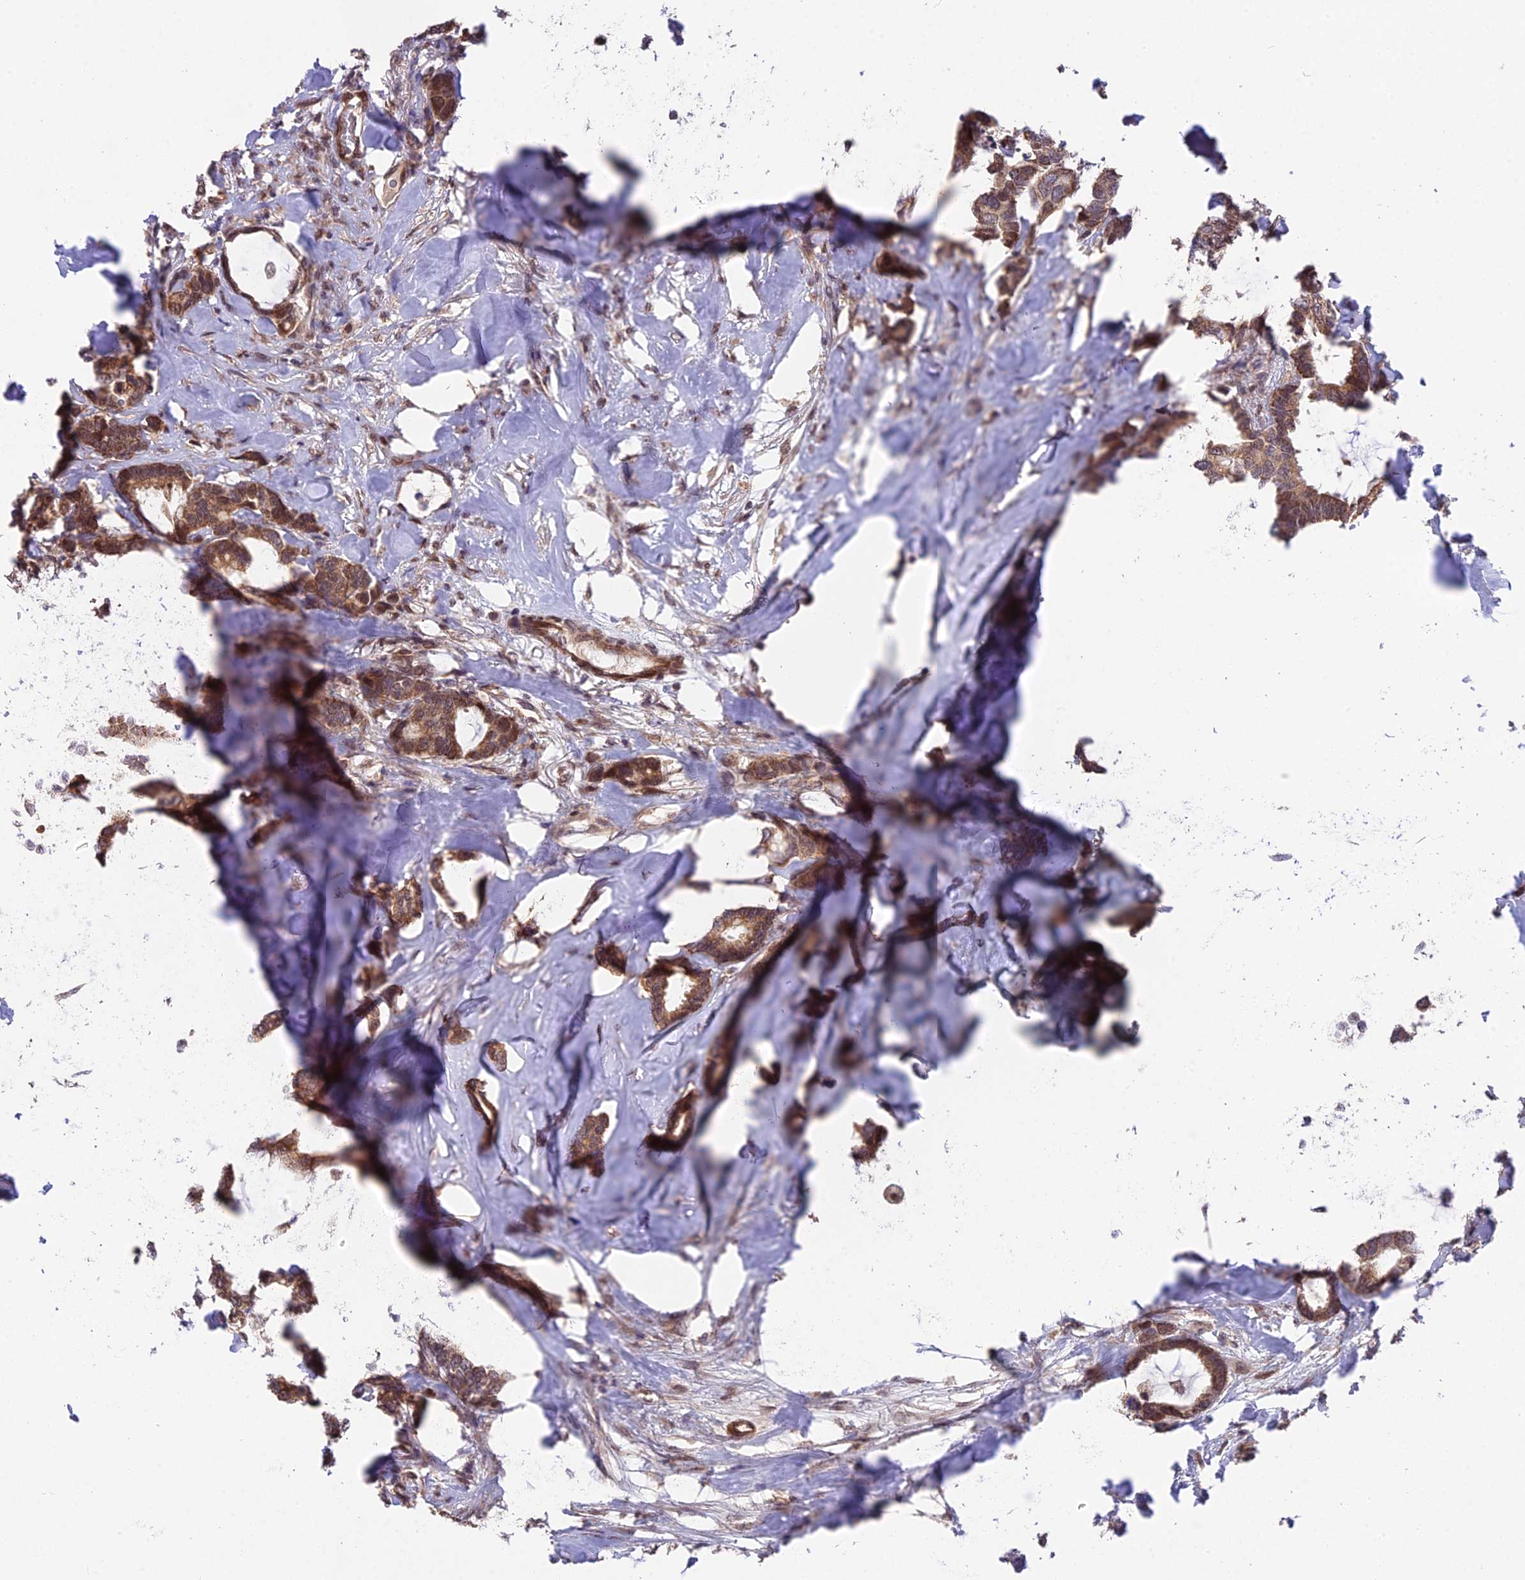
{"staining": {"intensity": "moderate", "quantity": ">75%", "location": "cytoplasmic/membranous,nuclear"}, "tissue": "breast cancer", "cell_type": "Tumor cells", "image_type": "cancer", "snomed": [{"axis": "morphology", "description": "Duct carcinoma"}, {"axis": "topography", "description": "Breast"}], "caption": "Breast cancer (infiltrating ductal carcinoma) was stained to show a protein in brown. There is medium levels of moderate cytoplasmic/membranous and nuclear expression in approximately >75% of tumor cells. Nuclei are stained in blue.", "gene": "CYP2R1", "patient": {"sex": "female", "age": 87}}